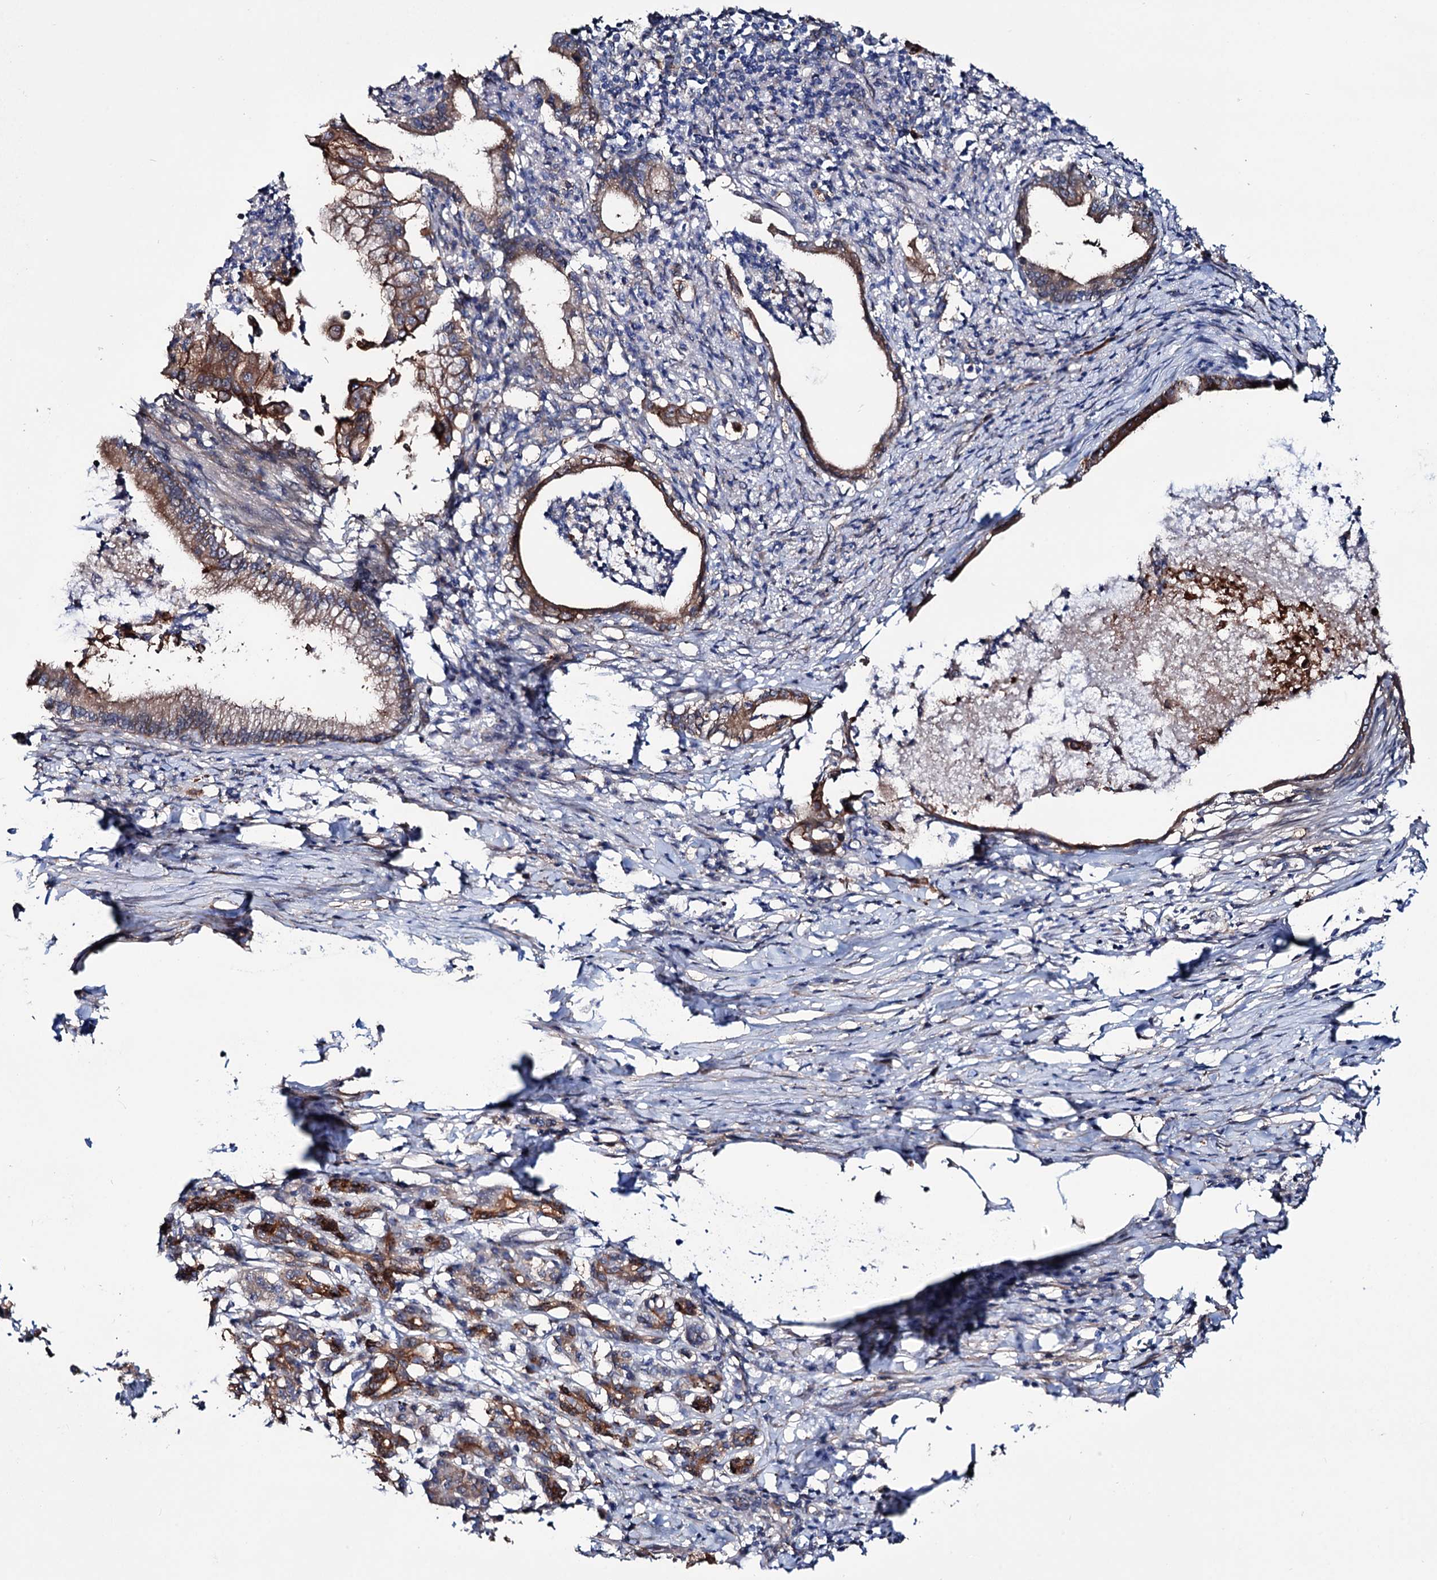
{"staining": {"intensity": "moderate", "quantity": ">75%", "location": "cytoplasmic/membranous"}, "tissue": "pancreatic cancer", "cell_type": "Tumor cells", "image_type": "cancer", "snomed": [{"axis": "morphology", "description": "Adenocarcinoma, NOS"}, {"axis": "topography", "description": "Pancreas"}], "caption": "Human pancreatic cancer stained with a brown dye exhibits moderate cytoplasmic/membranous positive expression in approximately >75% of tumor cells.", "gene": "PTDSS2", "patient": {"sex": "female", "age": 55}}